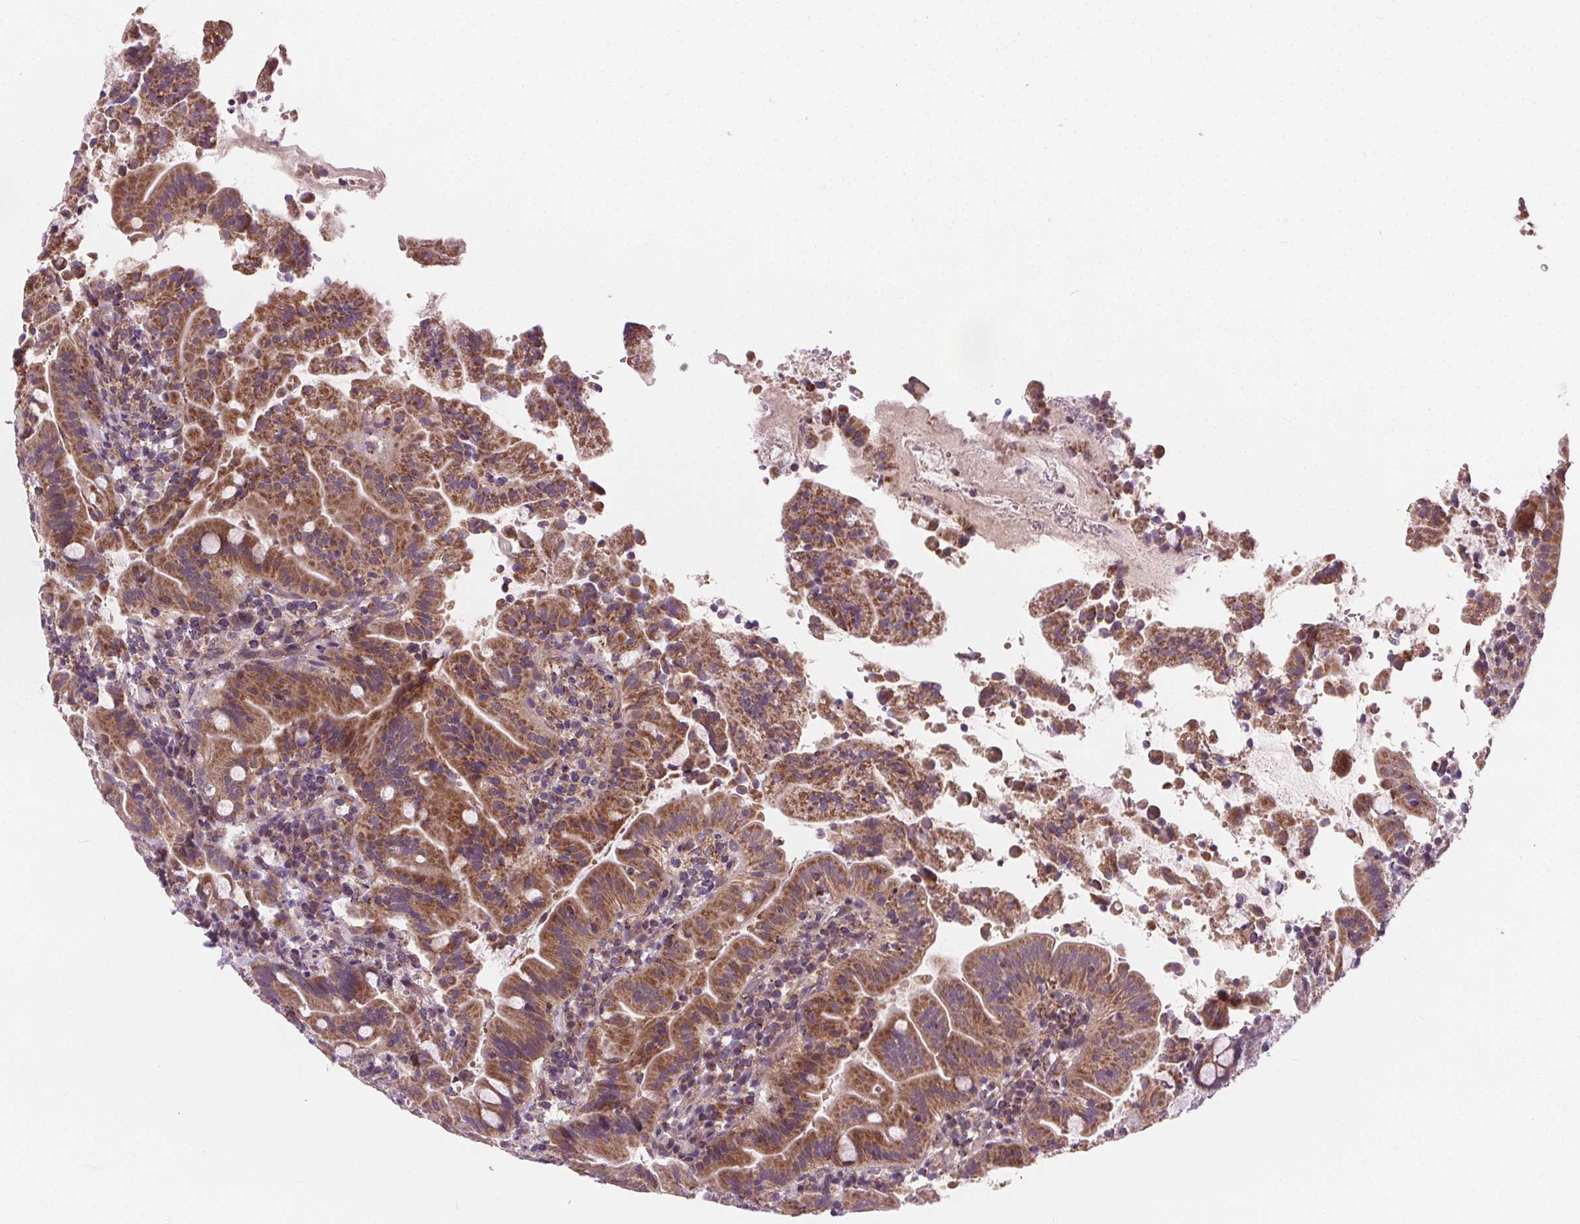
{"staining": {"intensity": "moderate", "quantity": ">75%", "location": "cytoplasmic/membranous"}, "tissue": "small intestine", "cell_type": "Glandular cells", "image_type": "normal", "snomed": [{"axis": "morphology", "description": "Normal tissue, NOS"}, {"axis": "topography", "description": "Small intestine"}], "caption": "Immunohistochemical staining of benign small intestine reveals >75% levels of moderate cytoplasmic/membranous protein positivity in approximately >75% of glandular cells. The protein is stained brown, and the nuclei are stained in blue (DAB IHC with brightfield microscopy, high magnification).", "gene": "GOLT1B", "patient": {"sex": "male", "age": 26}}